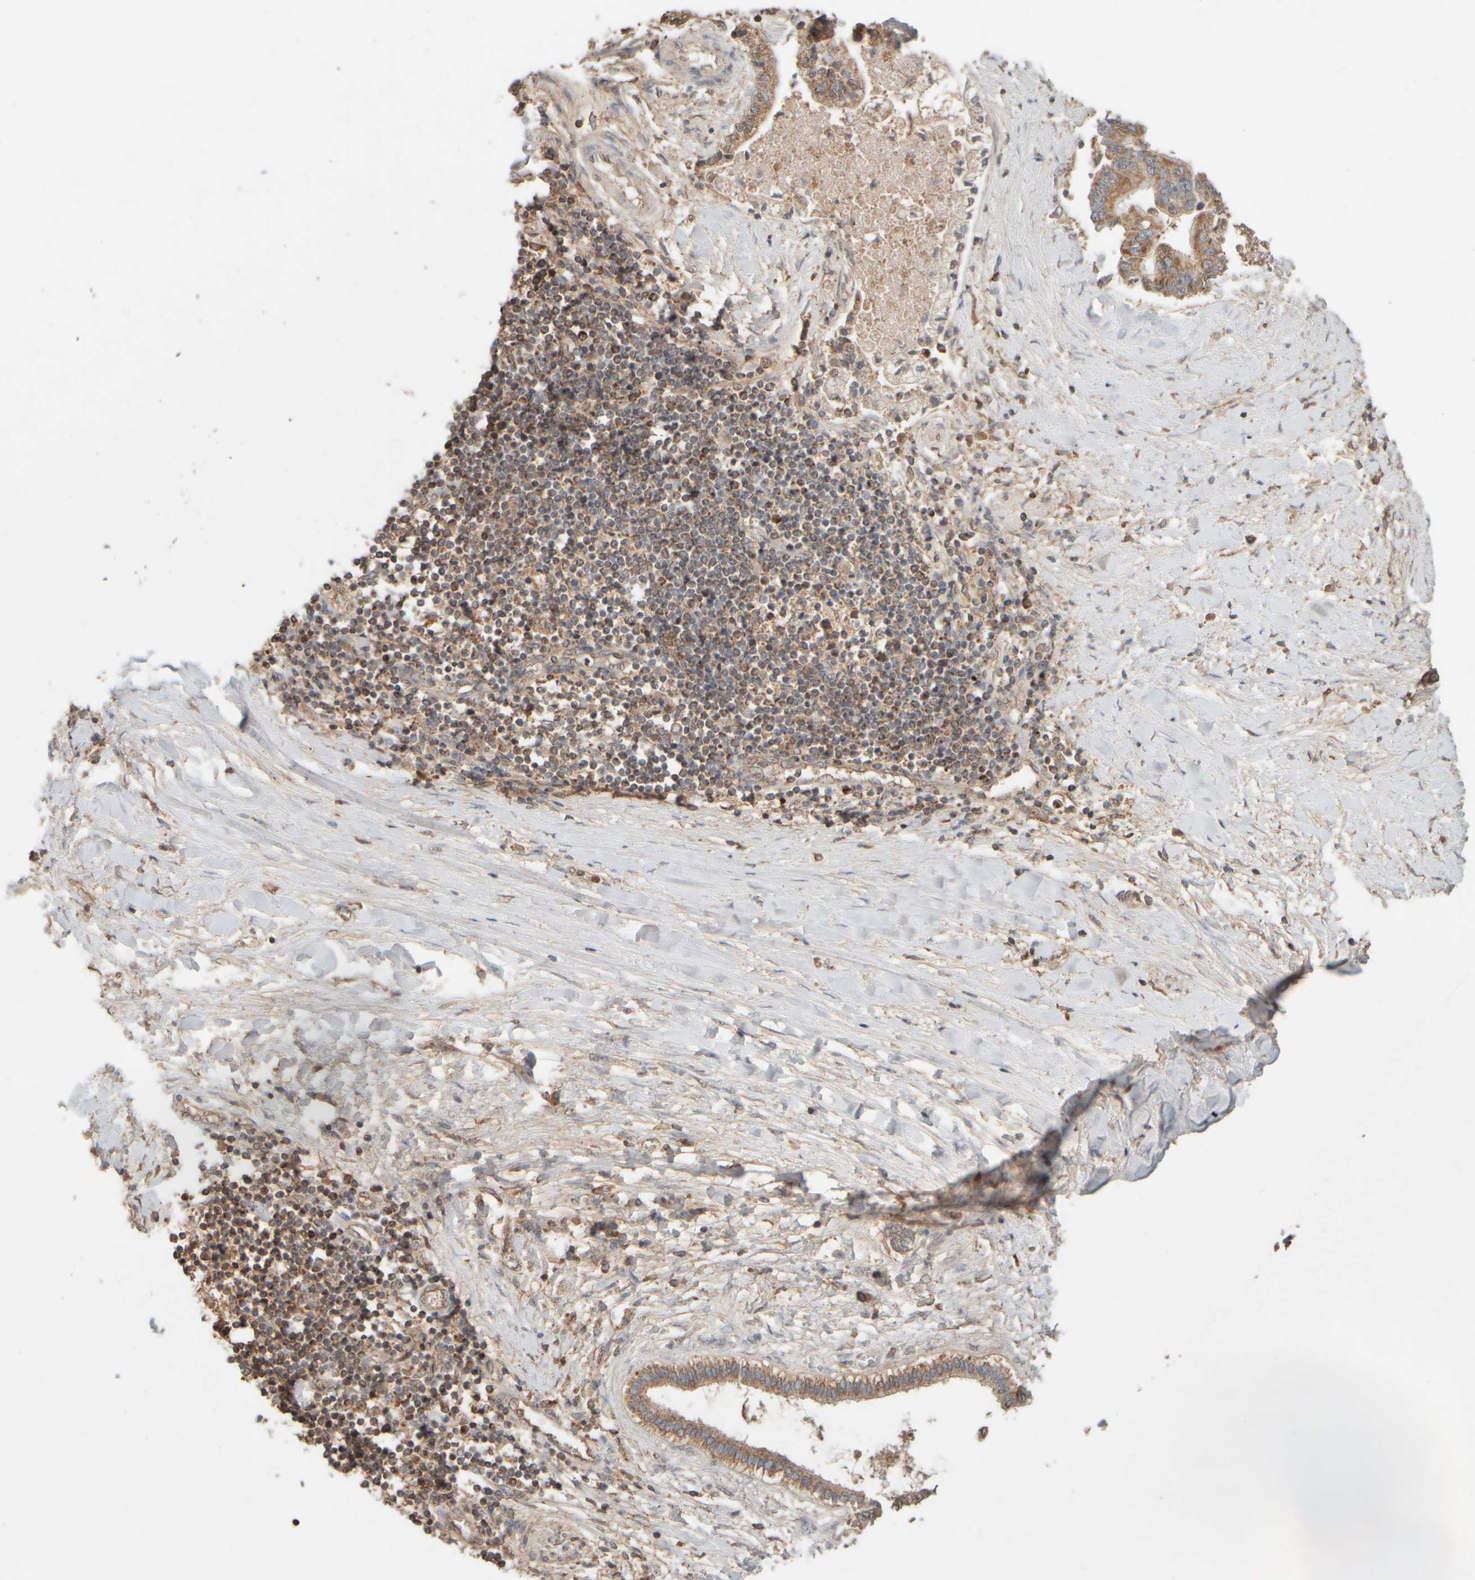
{"staining": {"intensity": "moderate", "quantity": ">75%", "location": "cytoplasmic/membranous"}, "tissue": "liver cancer", "cell_type": "Tumor cells", "image_type": "cancer", "snomed": [{"axis": "morphology", "description": "Cholangiocarcinoma"}, {"axis": "topography", "description": "Liver"}], "caption": "DAB immunohistochemical staining of human liver cancer displays moderate cytoplasmic/membranous protein expression in about >75% of tumor cells.", "gene": "EIF2B3", "patient": {"sex": "male", "age": 50}}